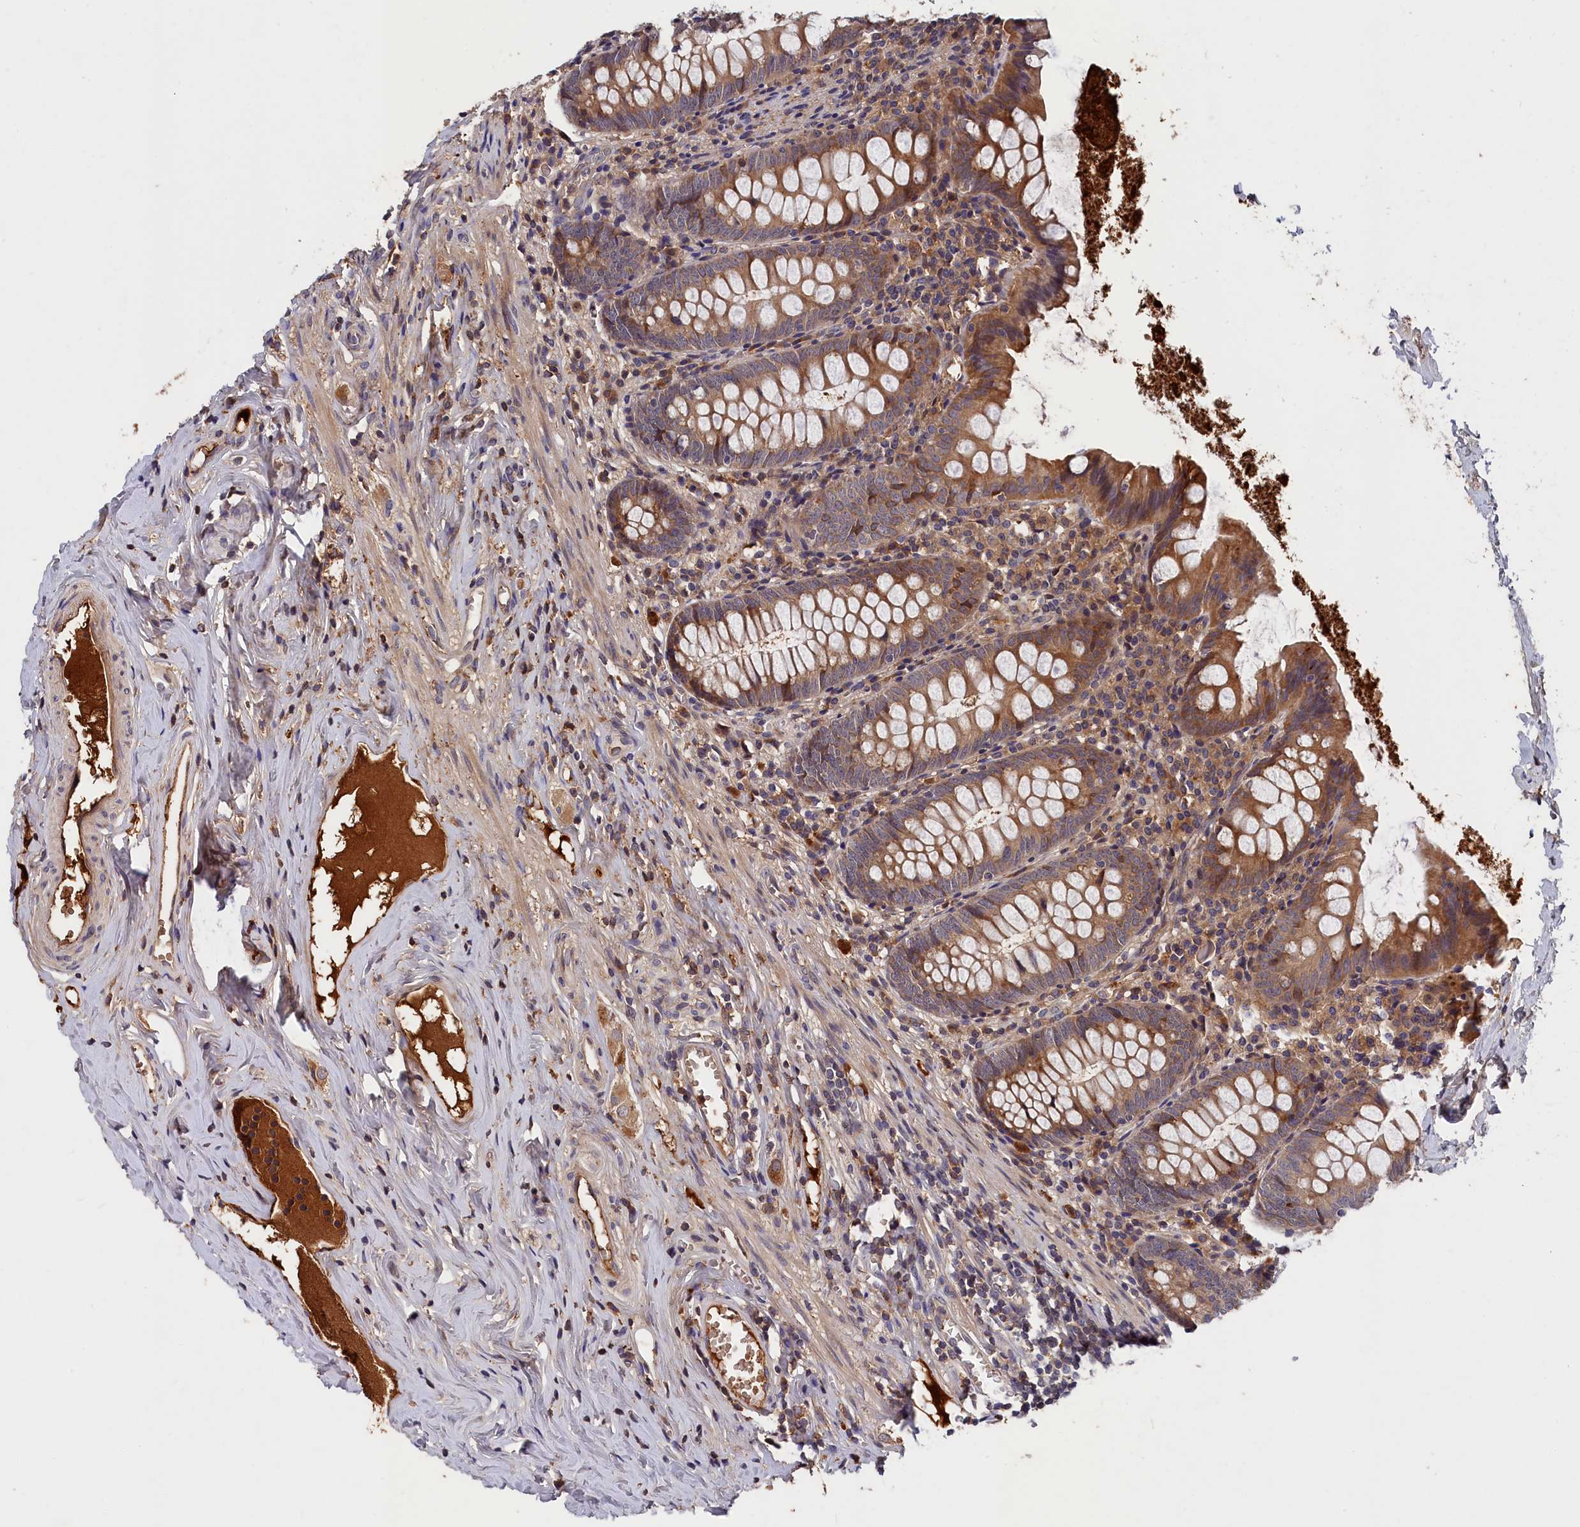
{"staining": {"intensity": "moderate", "quantity": ">75%", "location": "cytoplasmic/membranous"}, "tissue": "appendix", "cell_type": "Glandular cells", "image_type": "normal", "snomed": [{"axis": "morphology", "description": "Normal tissue, NOS"}, {"axis": "topography", "description": "Appendix"}], "caption": "Immunohistochemical staining of benign appendix reveals moderate cytoplasmic/membranous protein expression in about >75% of glandular cells.", "gene": "ITIH1", "patient": {"sex": "female", "age": 51}}